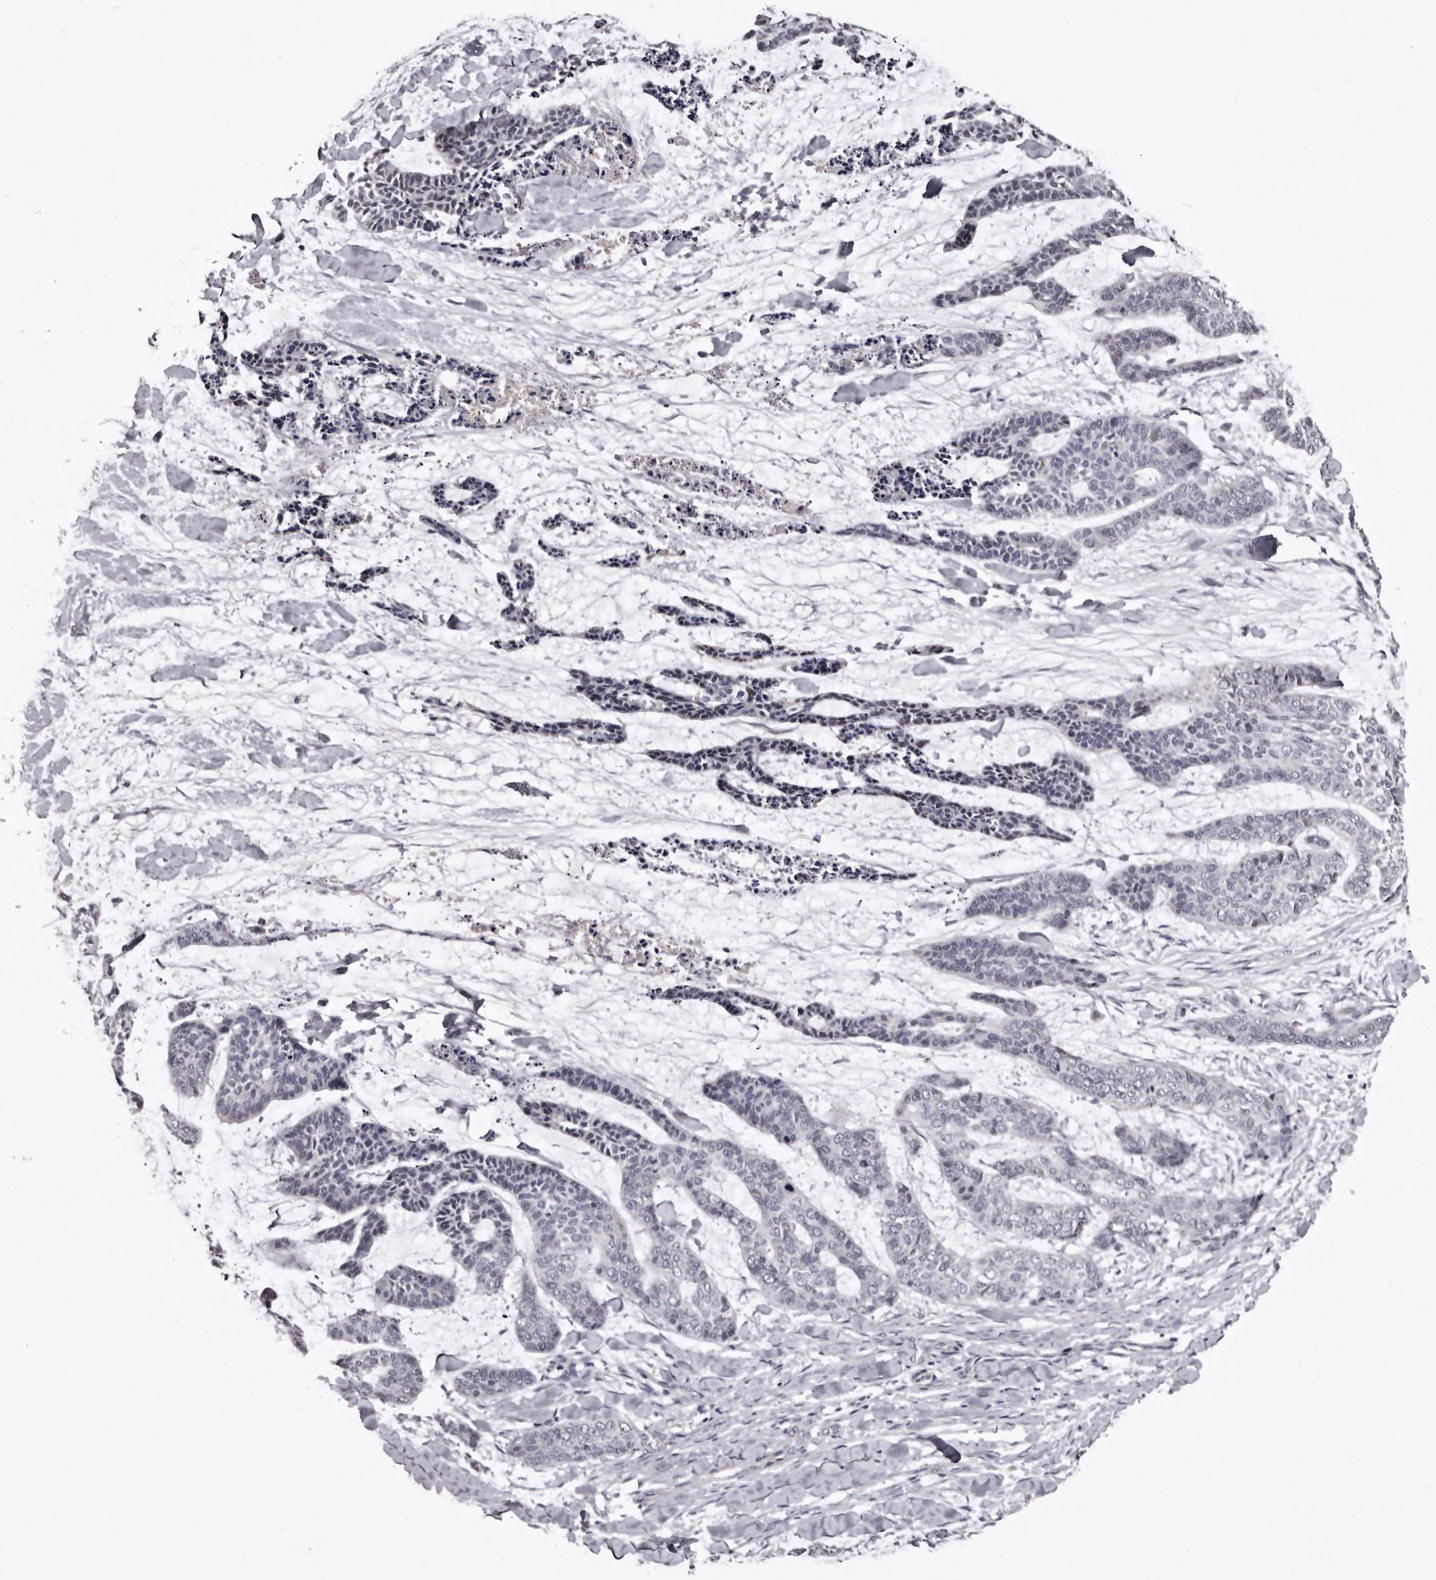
{"staining": {"intensity": "negative", "quantity": "none", "location": "none"}, "tissue": "skin cancer", "cell_type": "Tumor cells", "image_type": "cancer", "snomed": [{"axis": "morphology", "description": "Basal cell carcinoma"}, {"axis": "topography", "description": "Skin"}], "caption": "Tumor cells are negative for protein expression in human skin basal cell carcinoma.", "gene": "SLC10A4", "patient": {"sex": "female", "age": 64}}